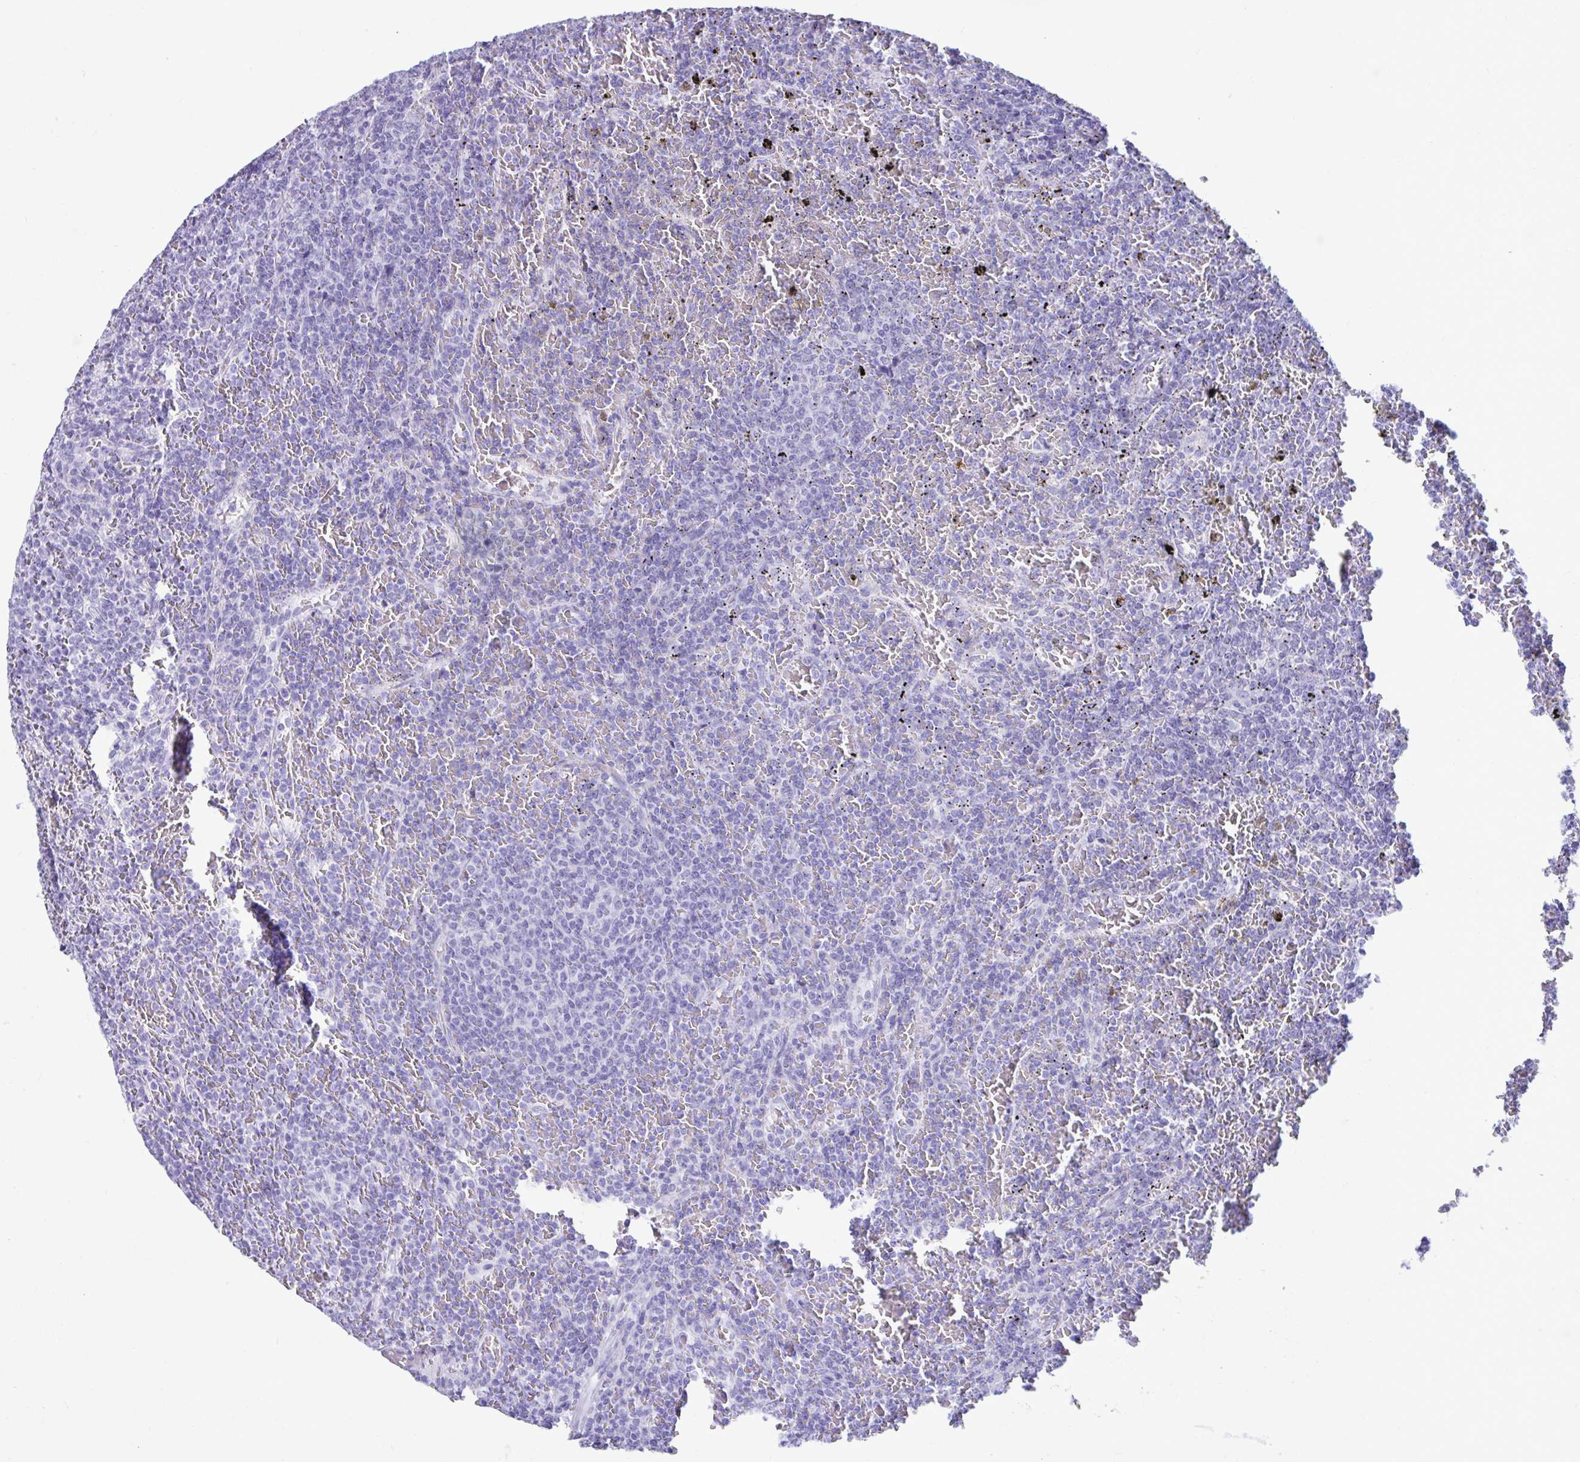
{"staining": {"intensity": "negative", "quantity": "none", "location": "none"}, "tissue": "lymphoma", "cell_type": "Tumor cells", "image_type": "cancer", "snomed": [{"axis": "morphology", "description": "Malignant lymphoma, non-Hodgkin's type, Low grade"}, {"axis": "topography", "description": "Spleen"}], "caption": "The image shows no significant positivity in tumor cells of lymphoma.", "gene": "SMIM9", "patient": {"sex": "female", "age": 77}}